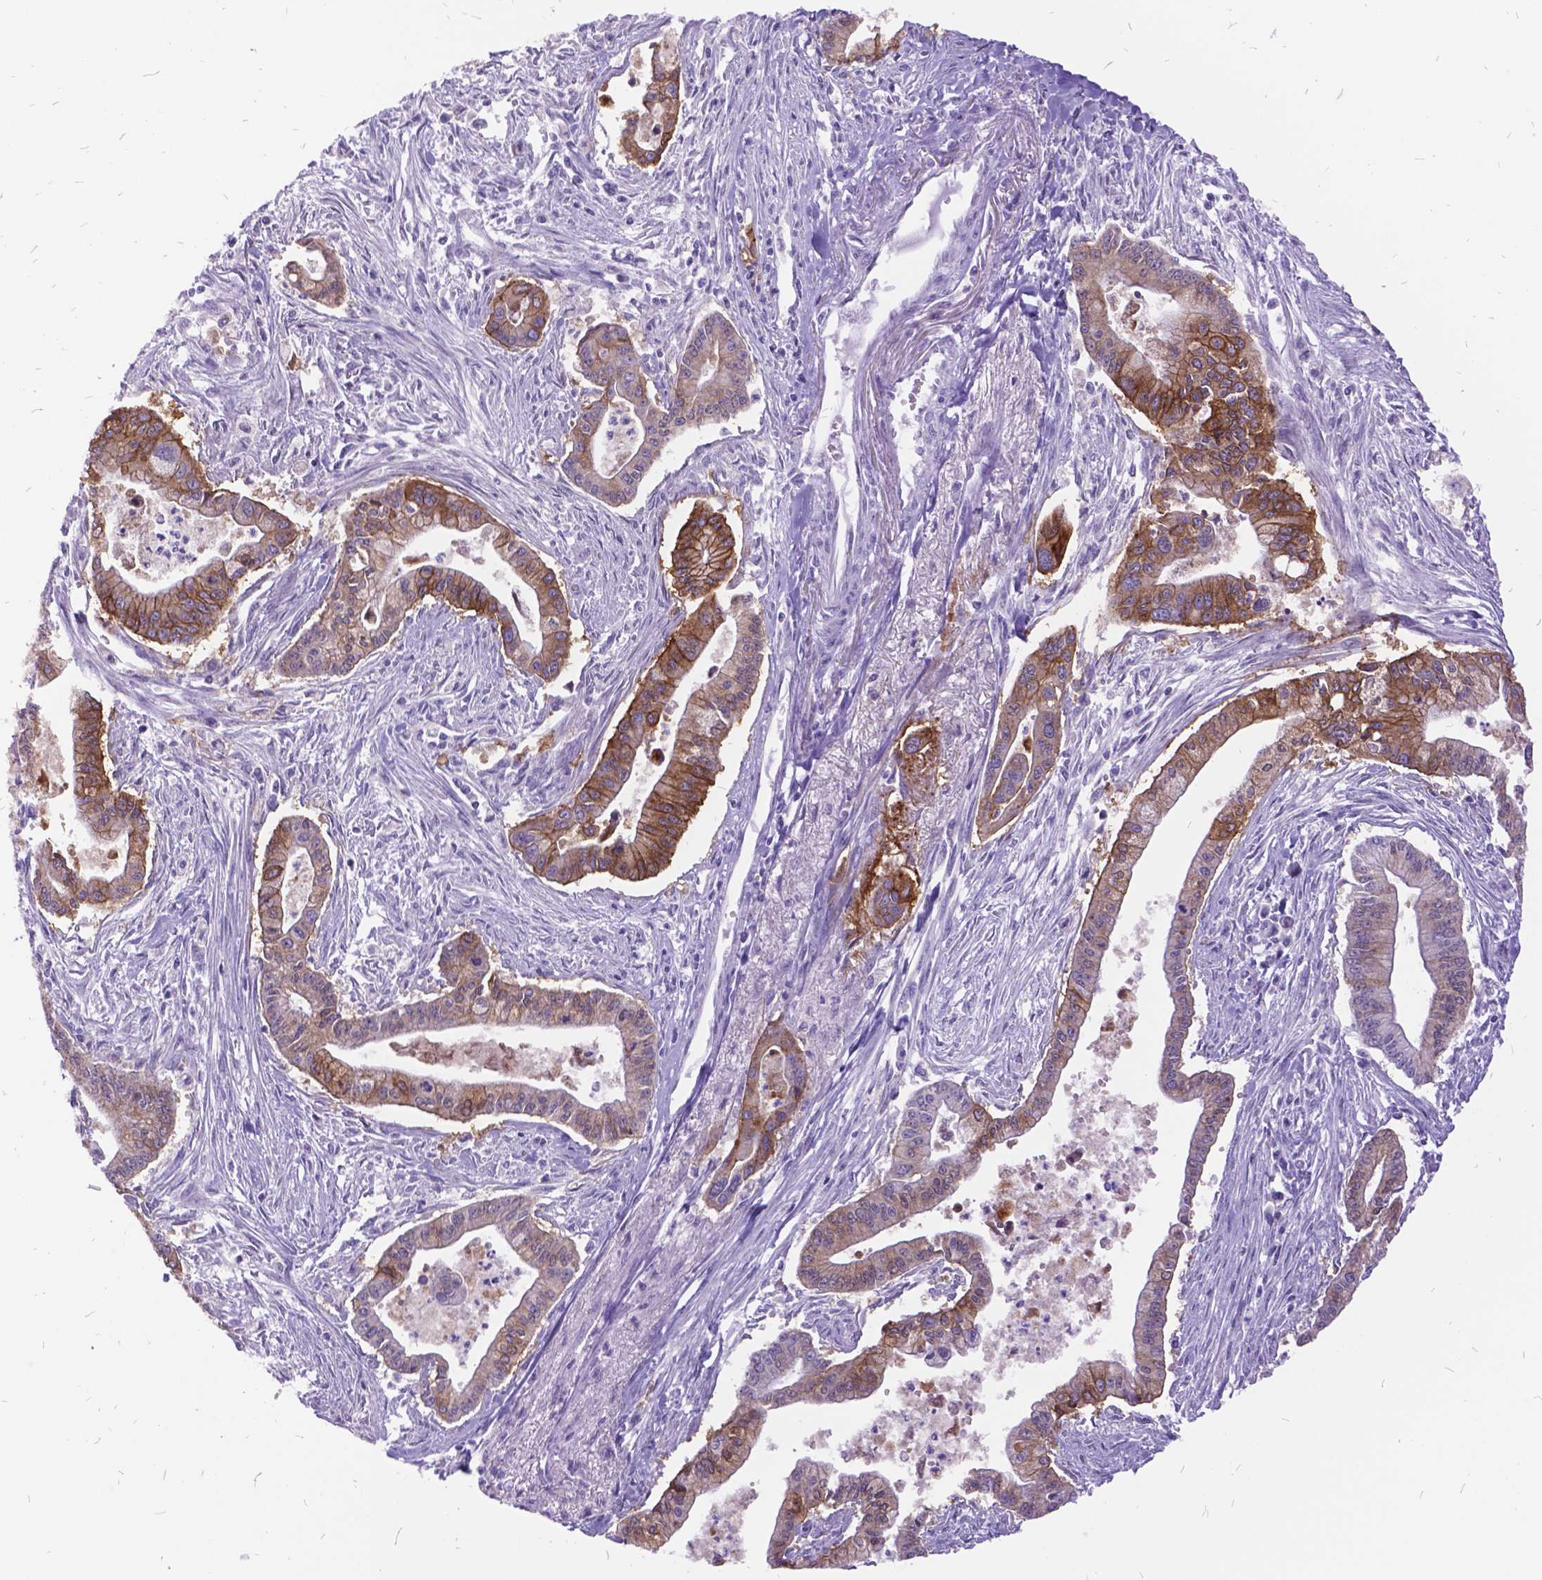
{"staining": {"intensity": "moderate", "quantity": "25%-75%", "location": "cytoplasmic/membranous"}, "tissue": "pancreatic cancer", "cell_type": "Tumor cells", "image_type": "cancer", "snomed": [{"axis": "morphology", "description": "Adenocarcinoma, NOS"}, {"axis": "topography", "description": "Pancreas"}], "caption": "Immunohistochemical staining of pancreatic cancer (adenocarcinoma) shows medium levels of moderate cytoplasmic/membranous protein expression in about 25%-75% of tumor cells.", "gene": "ITGB6", "patient": {"sex": "female", "age": 65}}